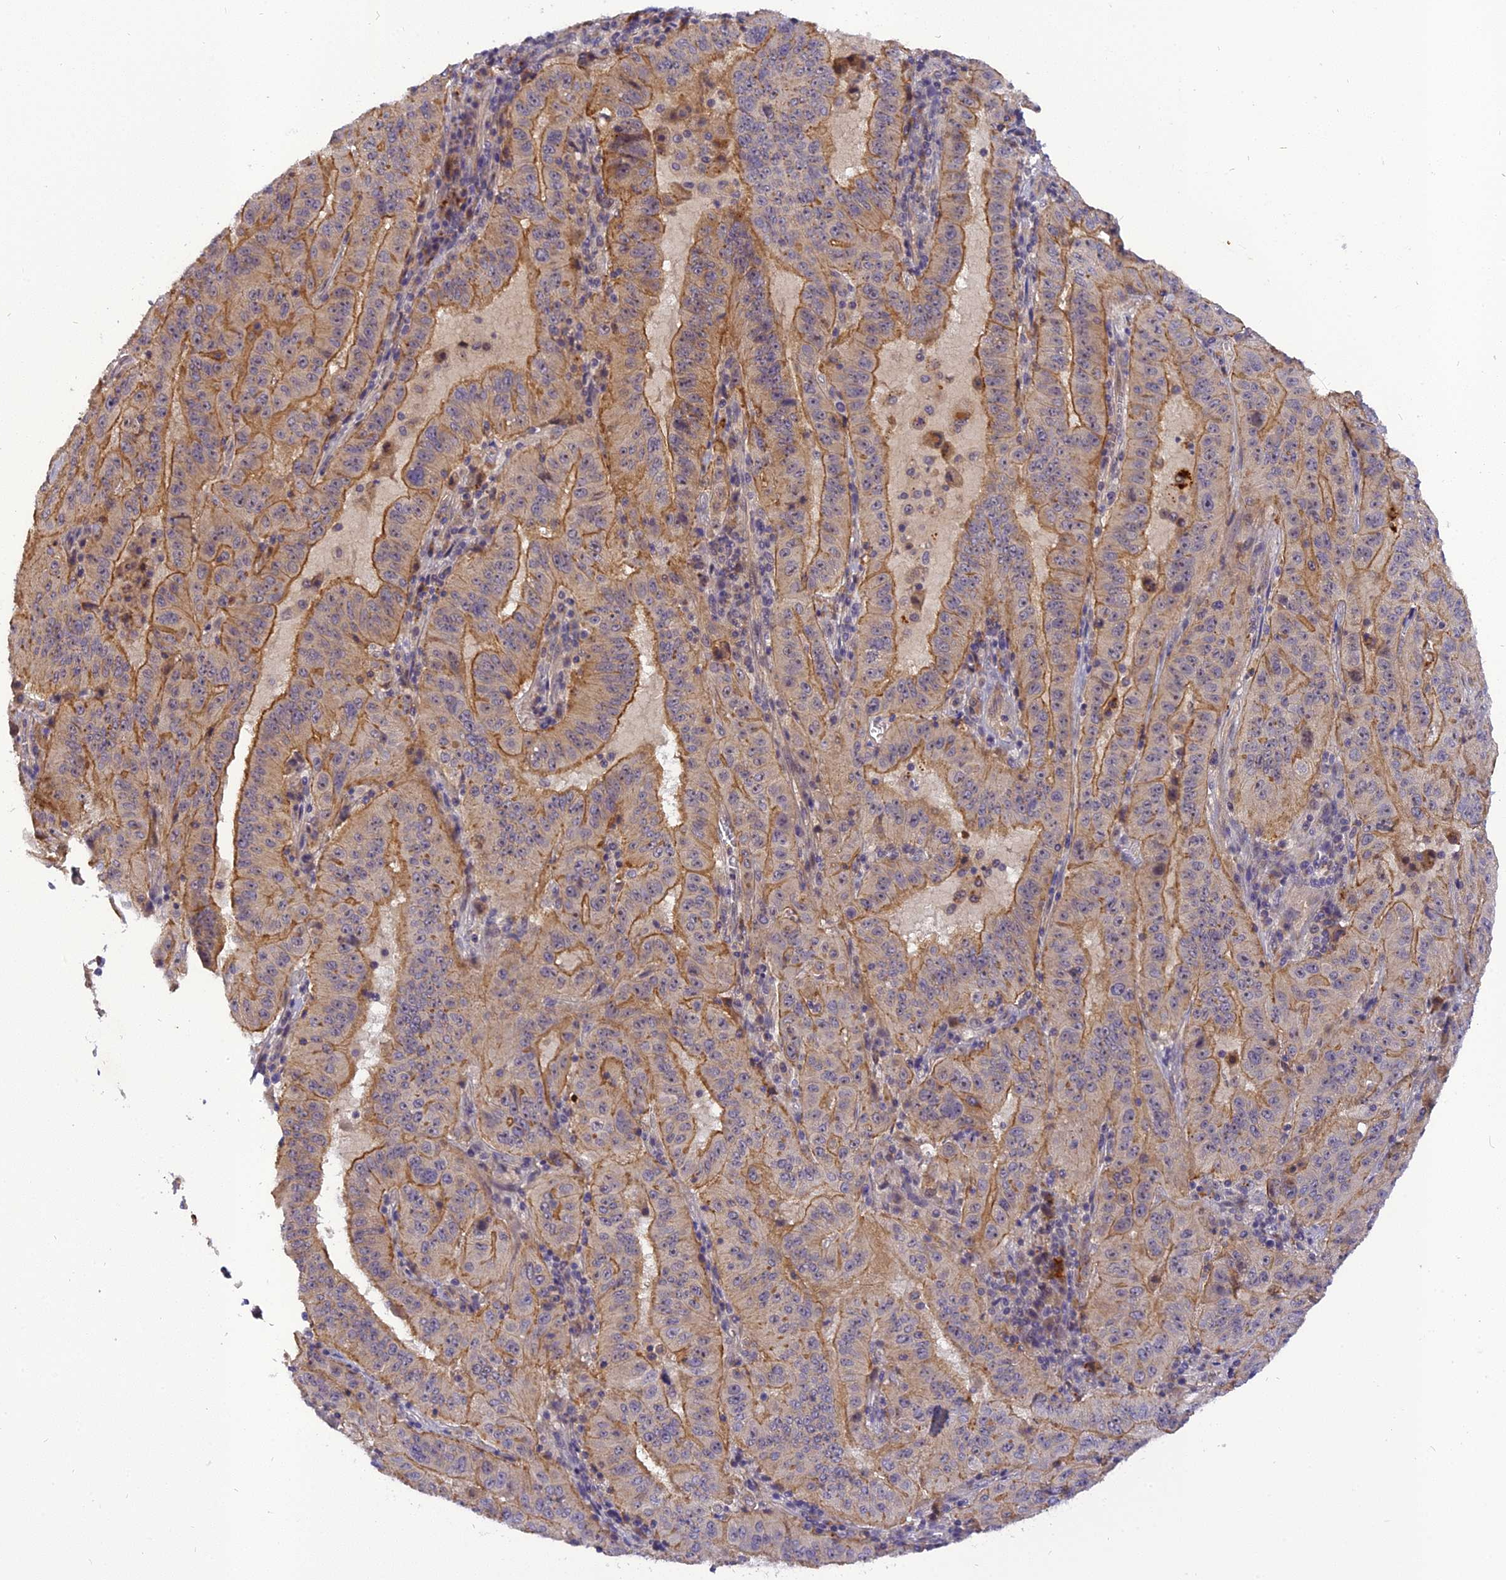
{"staining": {"intensity": "moderate", "quantity": "25%-75%", "location": "cytoplasmic/membranous"}, "tissue": "pancreatic cancer", "cell_type": "Tumor cells", "image_type": "cancer", "snomed": [{"axis": "morphology", "description": "Adenocarcinoma, NOS"}, {"axis": "topography", "description": "Pancreas"}], "caption": "About 25%-75% of tumor cells in adenocarcinoma (pancreatic) show moderate cytoplasmic/membranous protein staining as visualized by brown immunohistochemical staining.", "gene": "FNIP2", "patient": {"sex": "male", "age": 63}}